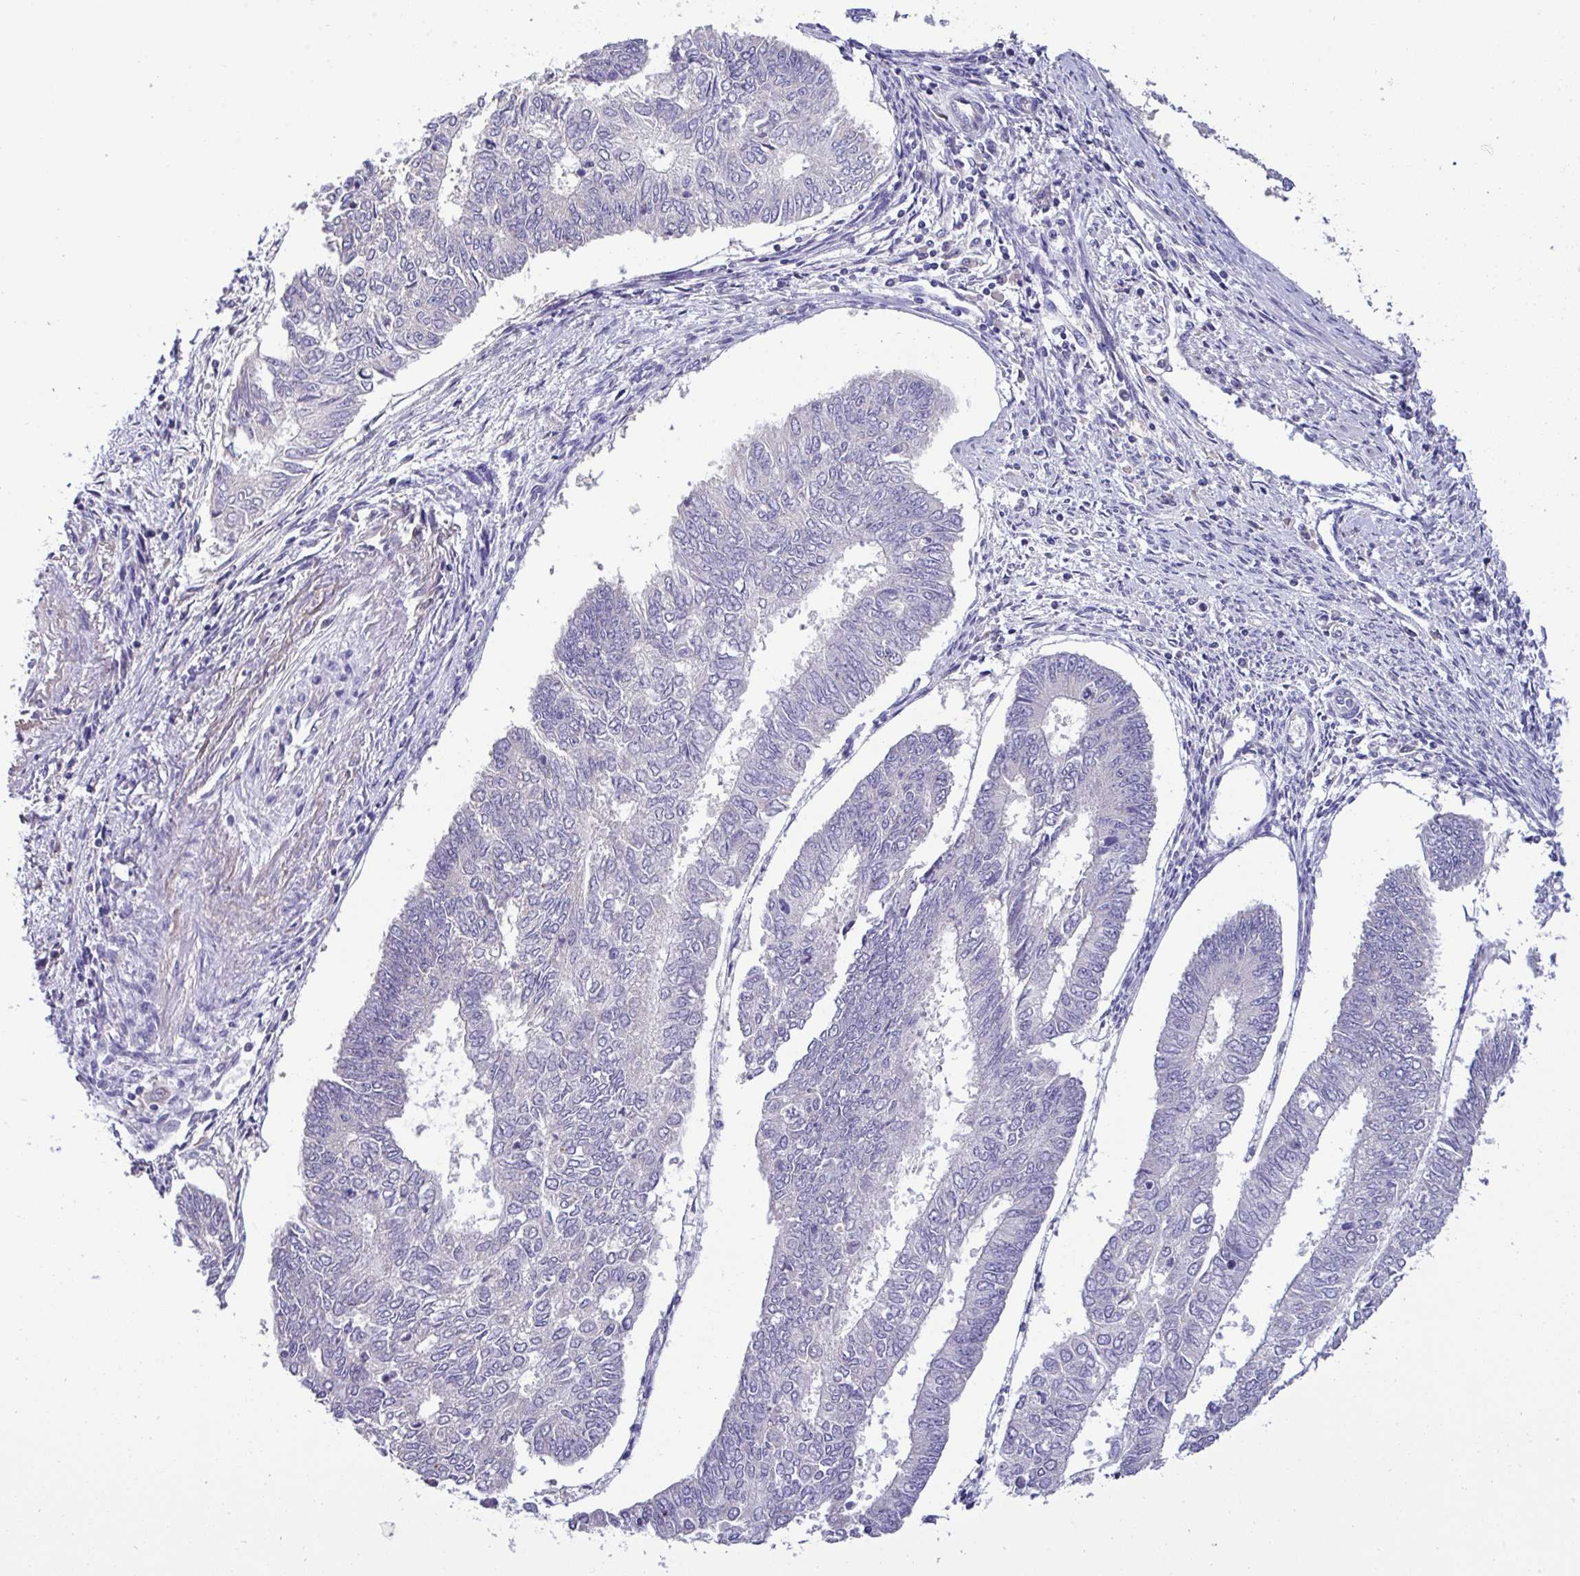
{"staining": {"intensity": "negative", "quantity": "none", "location": "none"}, "tissue": "endometrial cancer", "cell_type": "Tumor cells", "image_type": "cancer", "snomed": [{"axis": "morphology", "description": "Adenocarcinoma, NOS"}, {"axis": "topography", "description": "Endometrium"}], "caption": "A micrograph of endometrial cancer stained for a protein demonstrates no brown staining in tumor cells. Brightfield microscopy of IHC stained with DAB (3,3'-diaminobenzidine) (brown) and hematoxylin (blue), captured at high magnification.", "gene": "ST8SIA2", "patient": {"sex": "female", "age": 68}}